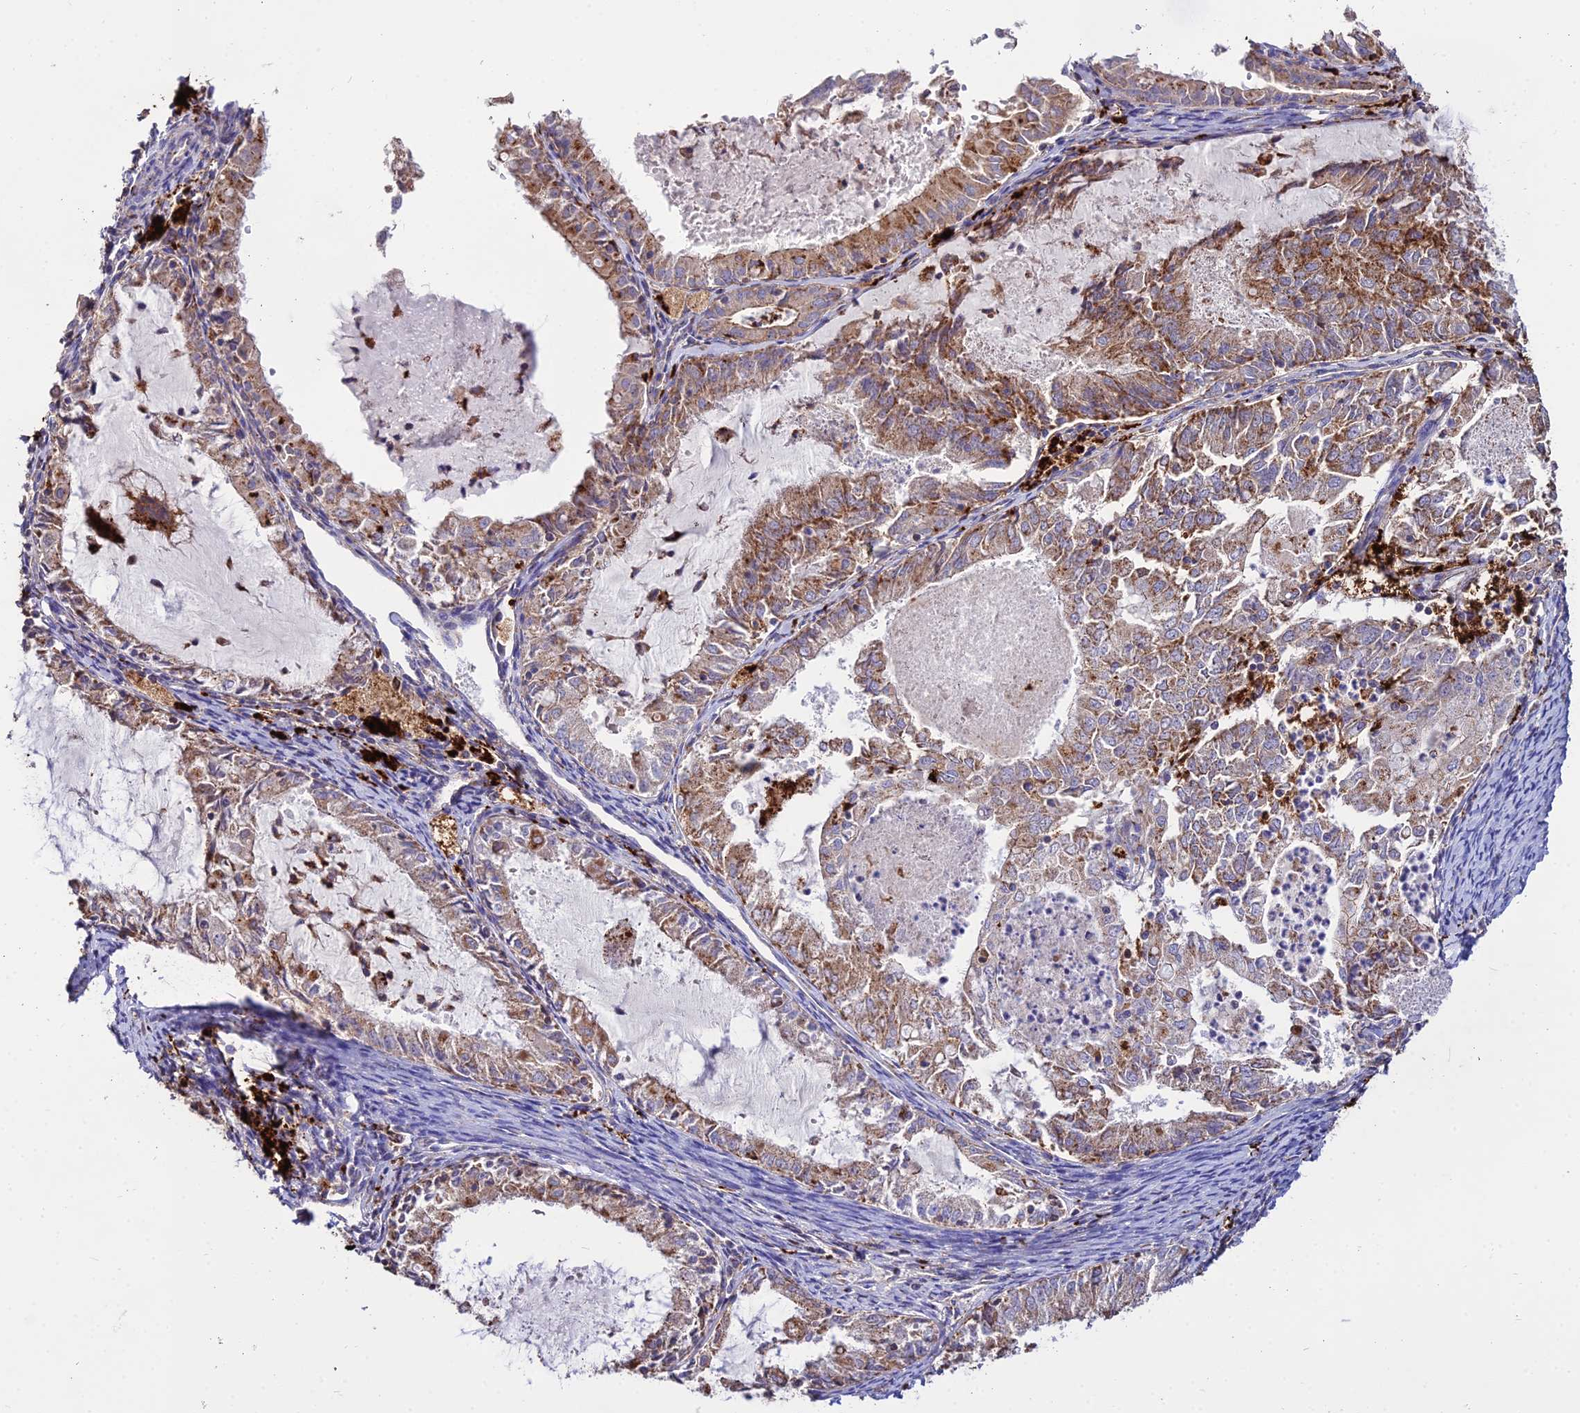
{"staining": {"intensity": "moderate", "quantity": ">75%", "location": "cytoplasmic/membranous"}, "tissue": "endometrial cancer", "cell_type": "Tumor cells", "image_type": "cancer", "snomed": [{"axis": "morphology", "description": "Adenocarcinoma, NOS"}, {"axis": "topography", "description": "Endometrium"}], "caption": "Protein expression analysis of human adenocarcinoma (endometrial) reveals moderate cytoplasmic/membranous expression in about >75% of tumor cells.", "gene": "PNLIPRP3", "patient": {"sex": "female", "age": 57}}